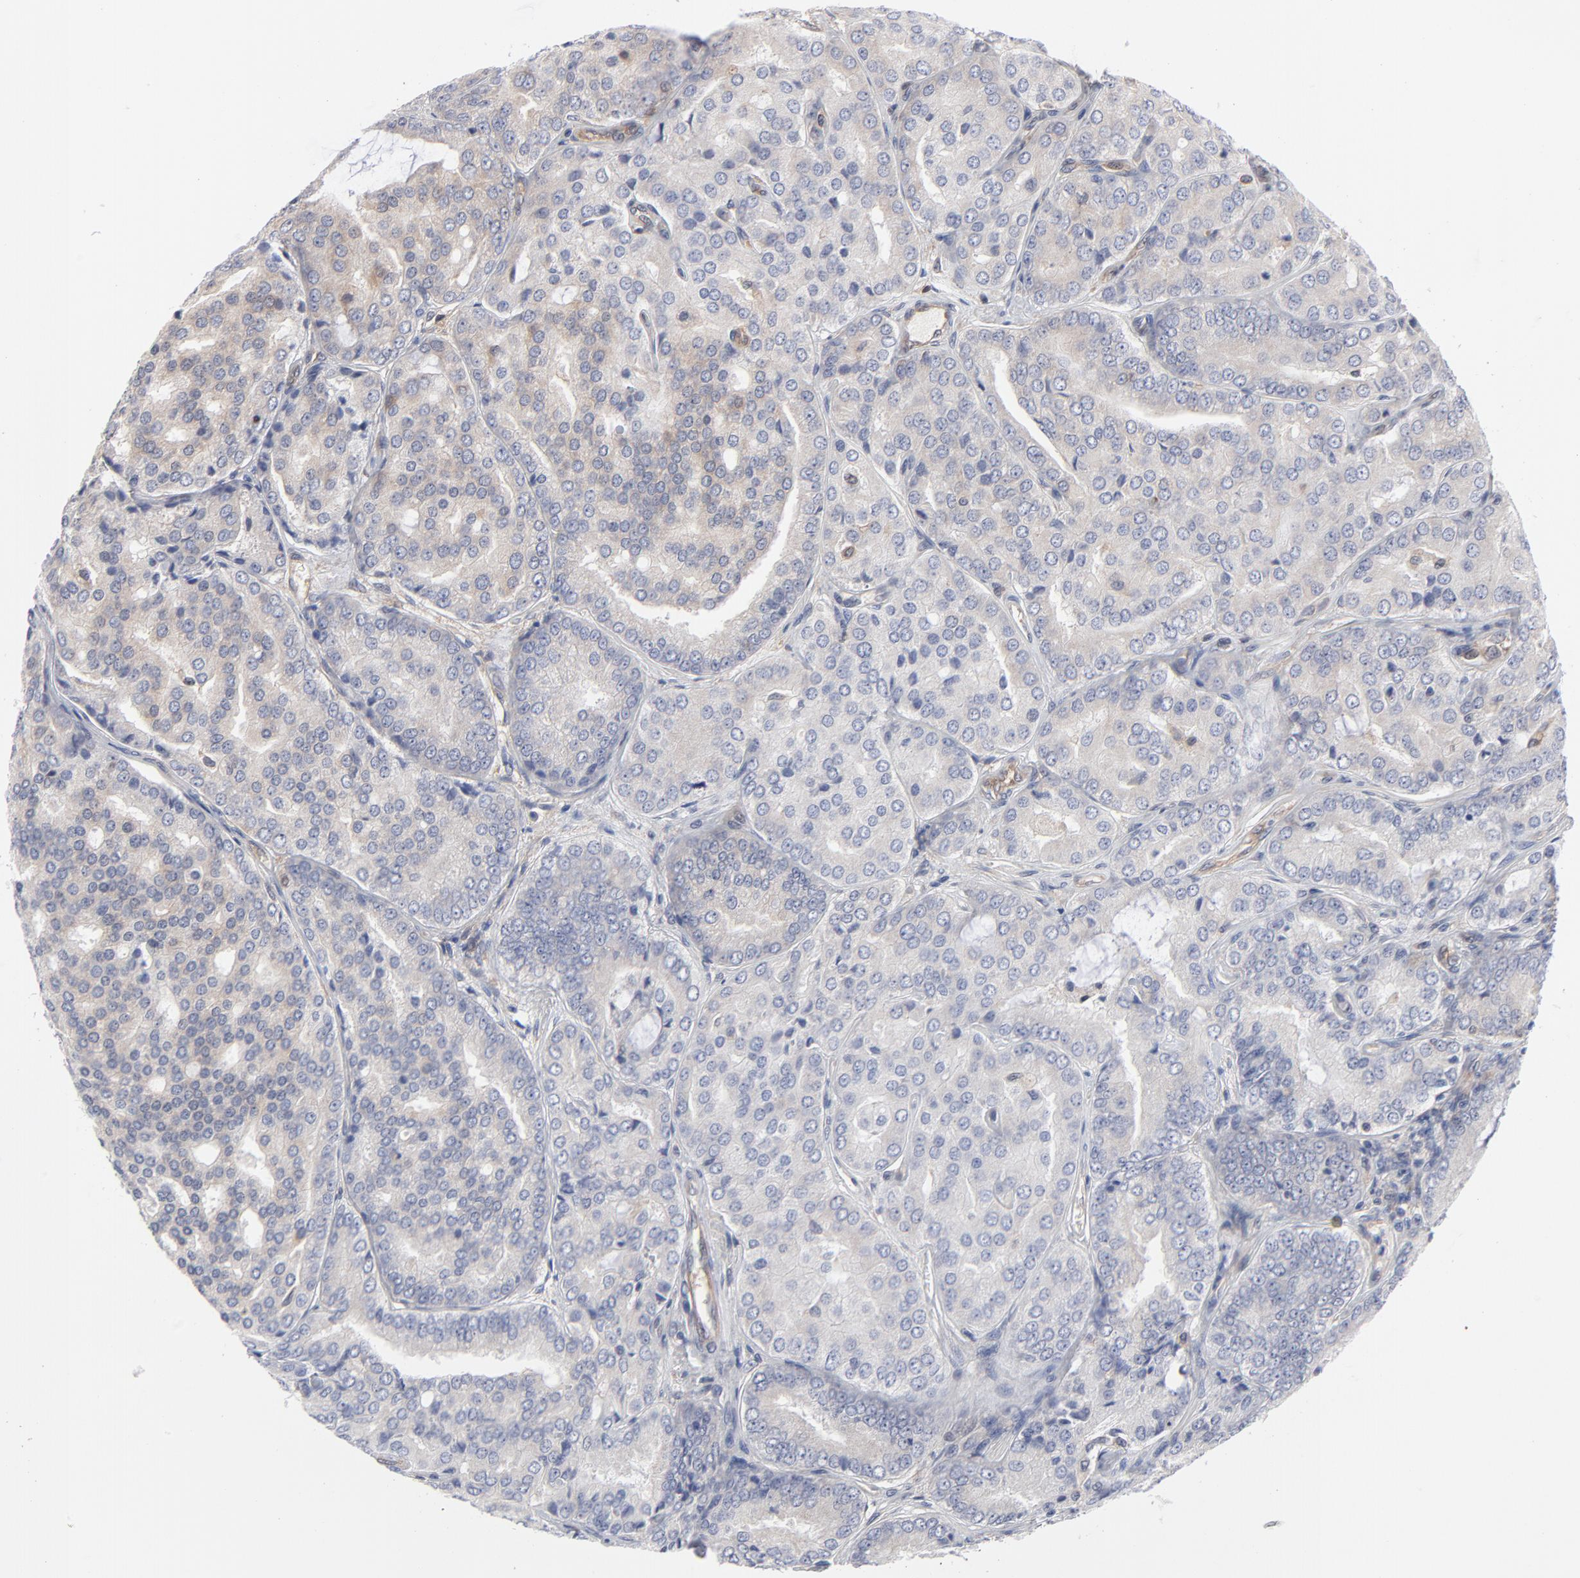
{"staining": {"intensity": "weak", "quantity": "25%-75%", "location": "cytoplasmic/membranous"}, "tissue": "prostate cancer", "cell_type": "Tumor cells", "image_type": "cancer", "snomed": [{"axis": "morphology", "description": "Adenocarcinoma, High grade"}, {"axis": "topography", "description": "Prostate"}], "caption": "There is low levels of weak cytoplasmic/membranous positivity in tumor cells of adenocarcinoma (high-grade) (prostate), as demonstrated by immunohistochemical staining (brown color).", "gene": "ARRB1", "patient": {"sex": "male", "age": 64}}